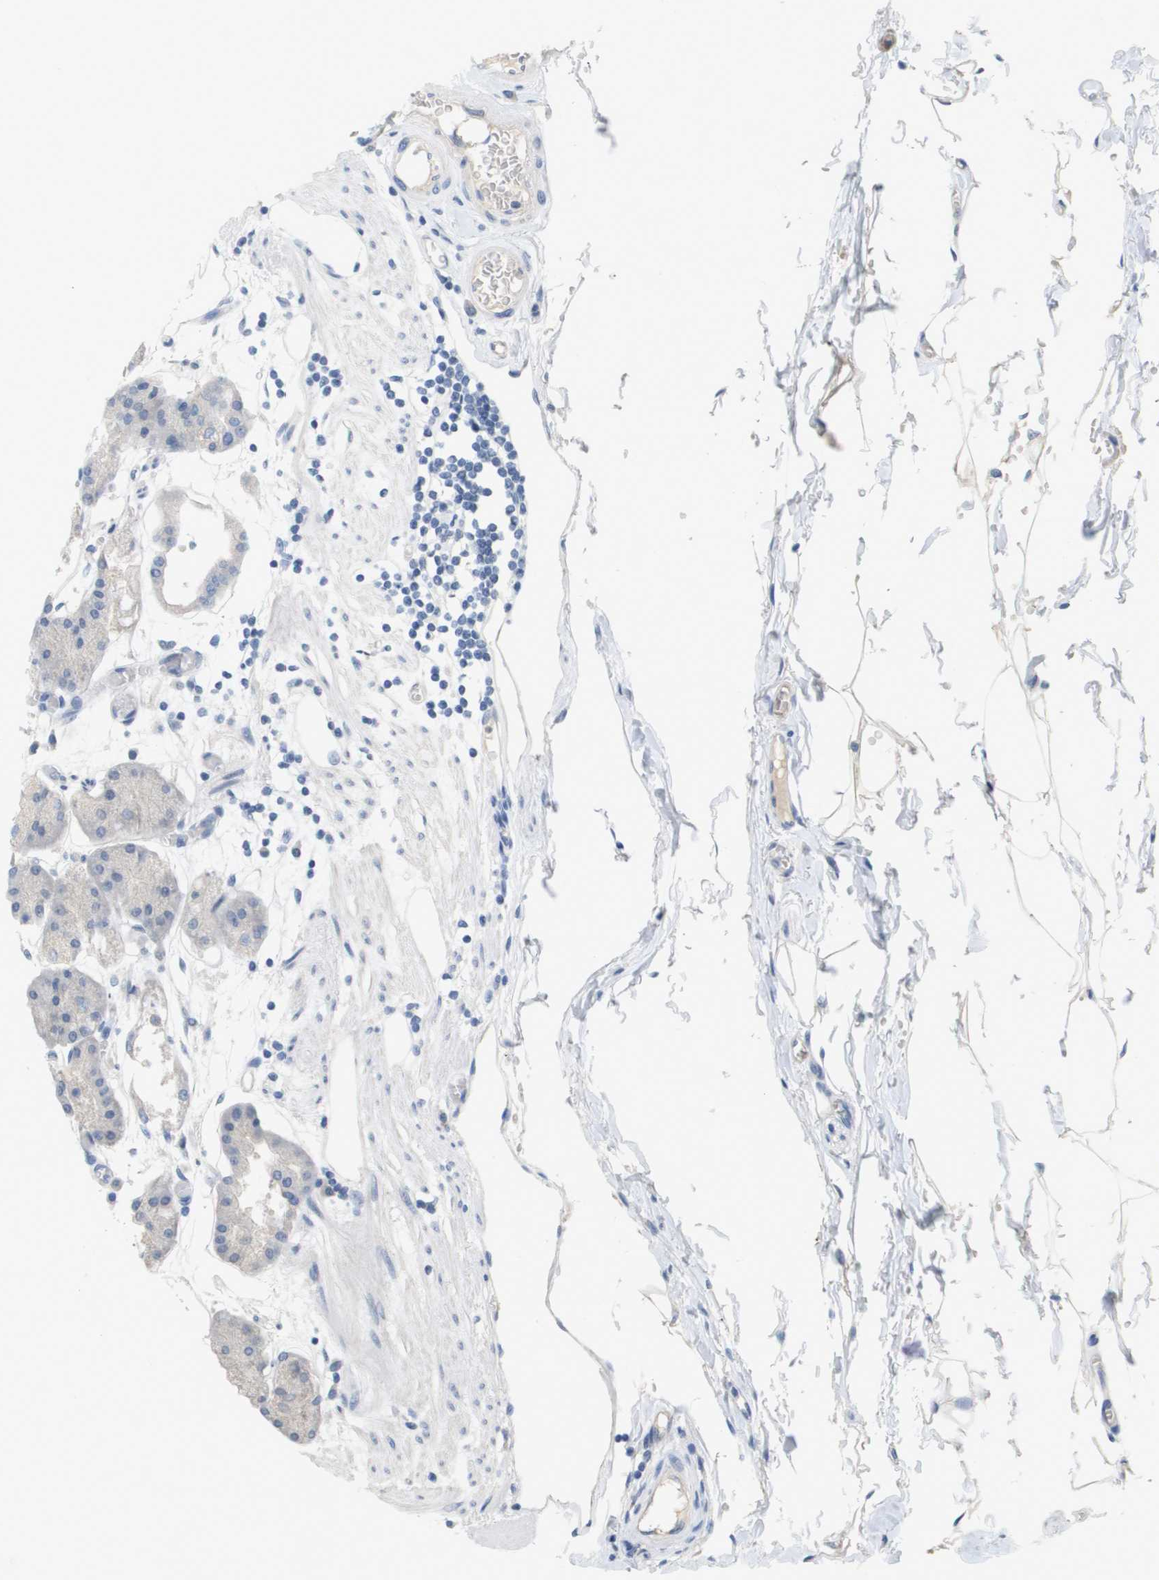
{"staining": {"intensity": "negative", "quantity": "none", "location": "none"}, "tissue": "stomach", "cell_type": "Glandular cells", "image_type": "normal", "snomed": [{"axis": "morphology", "description": "Normal tissue, NOS"}, {"axis": "topography", "description": "Stomach, lower"}], "caption": "Immunohistochemical staining of benign stomach displays no significant expression in glandular cells. (DAB (3,3'-diaminobenzidine) IHC, high magnification).", "gene": "ANGPT2", "patient": {"sex": "male", "age": 71}}